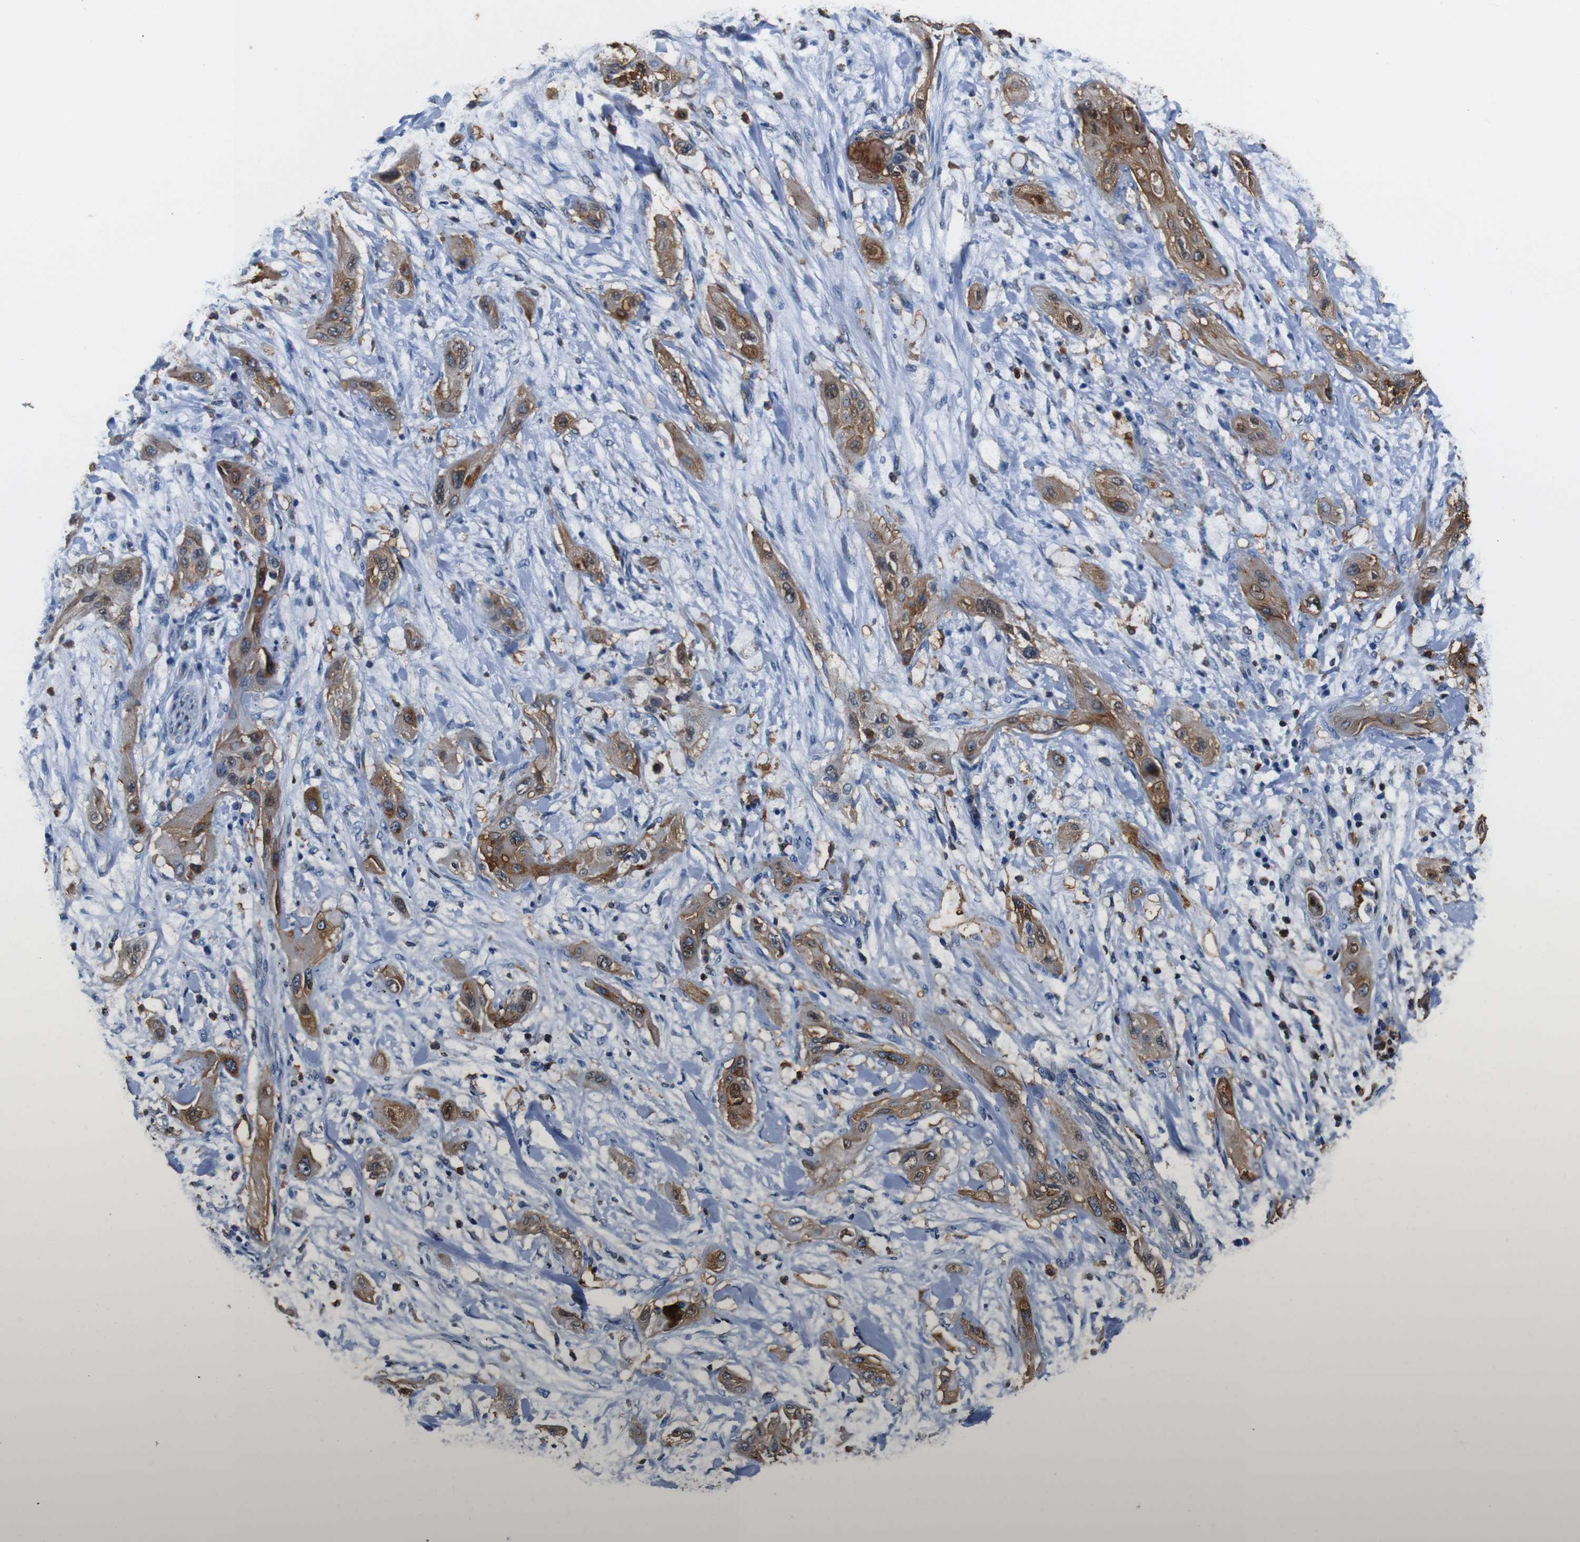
{"staining": {"intensity": "moderate", "quantity": ">75%", "location": "cytoplasmic/membranous"}, "tissue": "lung cancer", "cell_type": "Tumor cells", "image_type": "cancer", "snomed": [{"axis": "morphology", "description": "Squamous cell carcinoma, NOS"}, {"axis": "topography", "description": "Lung"}], "caption": "Brown immunohistochemical staining in lung cancer (squamous cell carcinoma) shows moderate cytoplasmic/membranous positivity in about >75% of tumor cells. (IHC, brightfield microscopy, high magnification).", "gene": "ANXA1", "patient": {"sex": "female", "age": 47}}